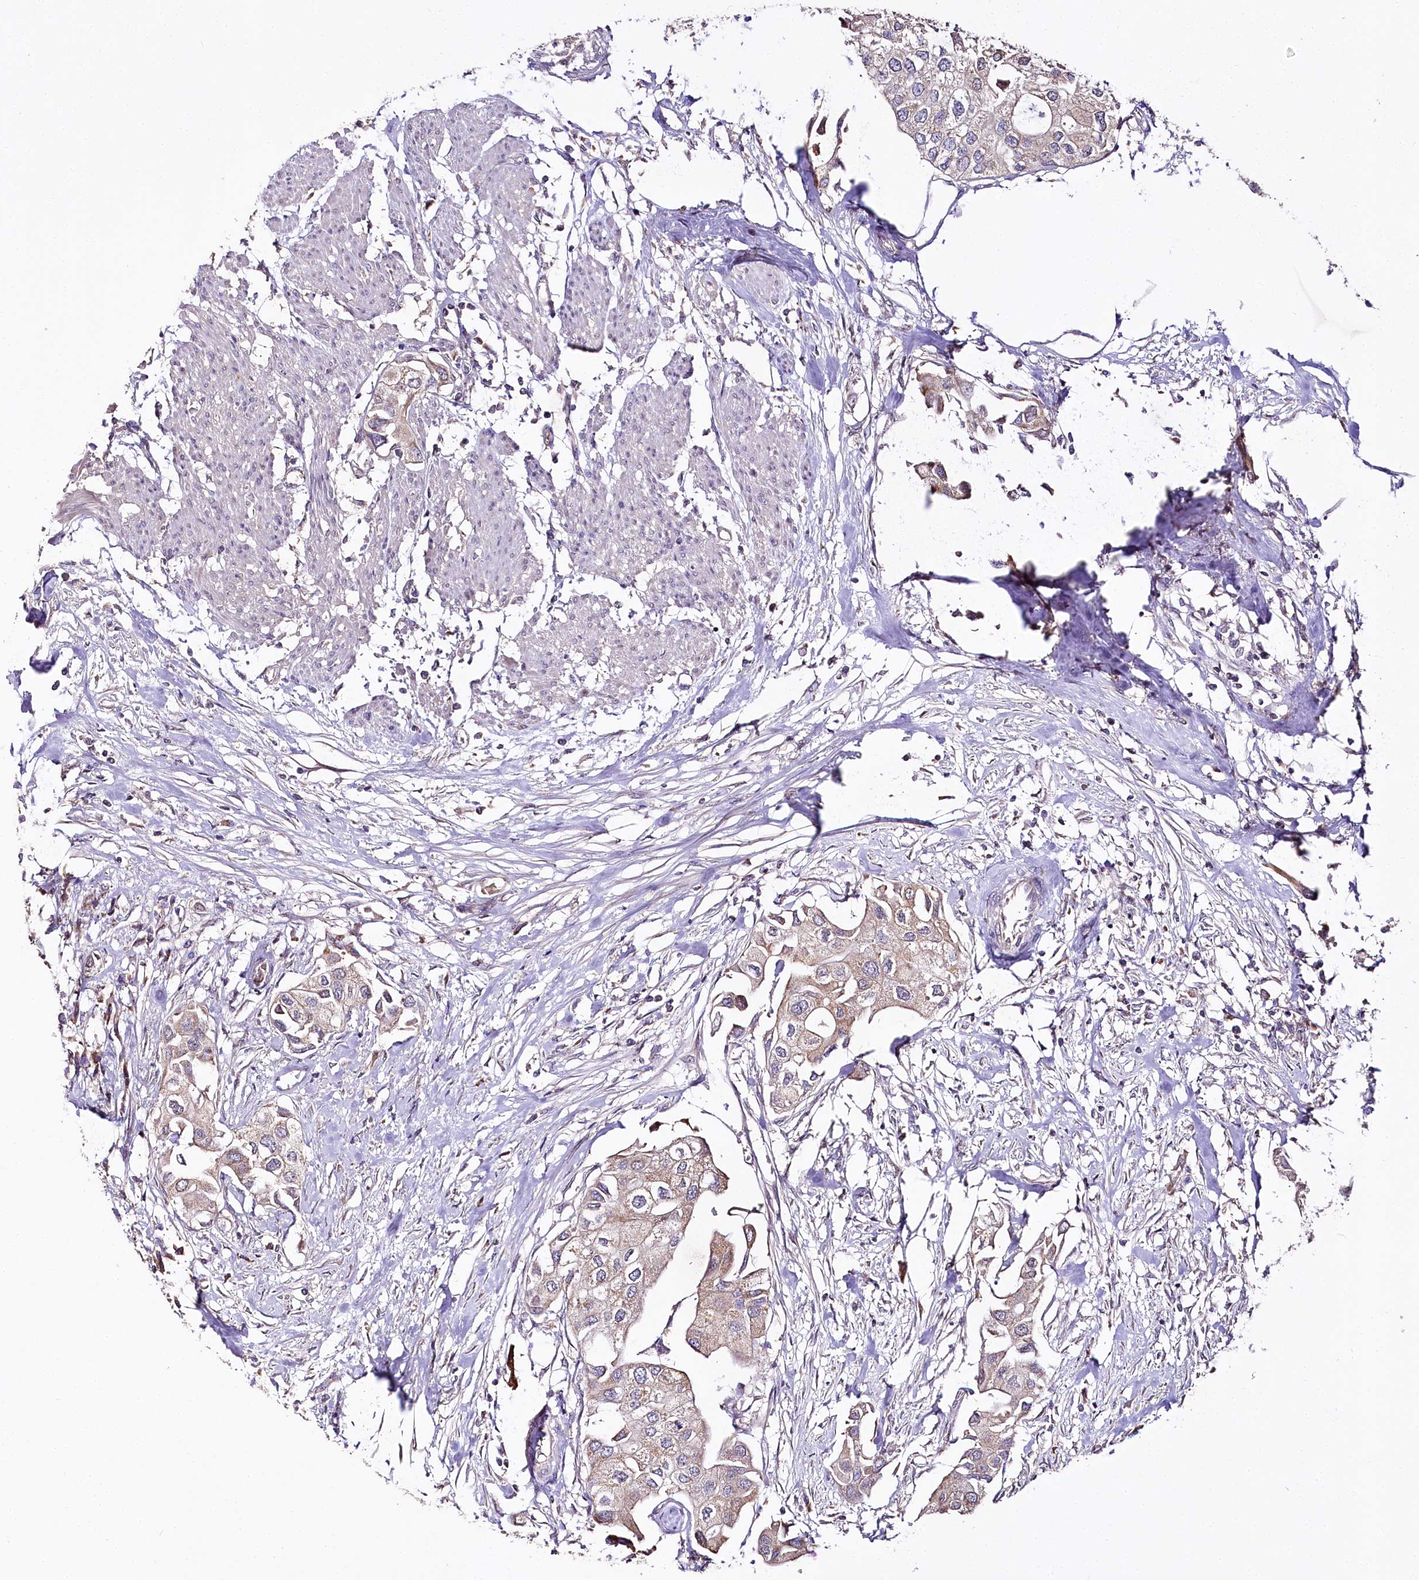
{"staining": {"intensity": "weak", "quantity": ">75%", "location": "cytoplasmic/membranous"}, "tissue": "urothelial cancer", "cell_type": "Tumor cells", "image_type": "cancer", "snomed": [{"axis": "morphology", "description": "Urothelial carcinoma, High grade"}, {"axis": "topography", "description": "Urinary bladder"}], "caption": "An image of human high-grade urothelial carcinoma stained for a protein demonstrates weak cytoplasmic/membranous brown staining in tumor cells.", "gene": "ZNF226", "patient": {"sex": "male", "age": 64}}